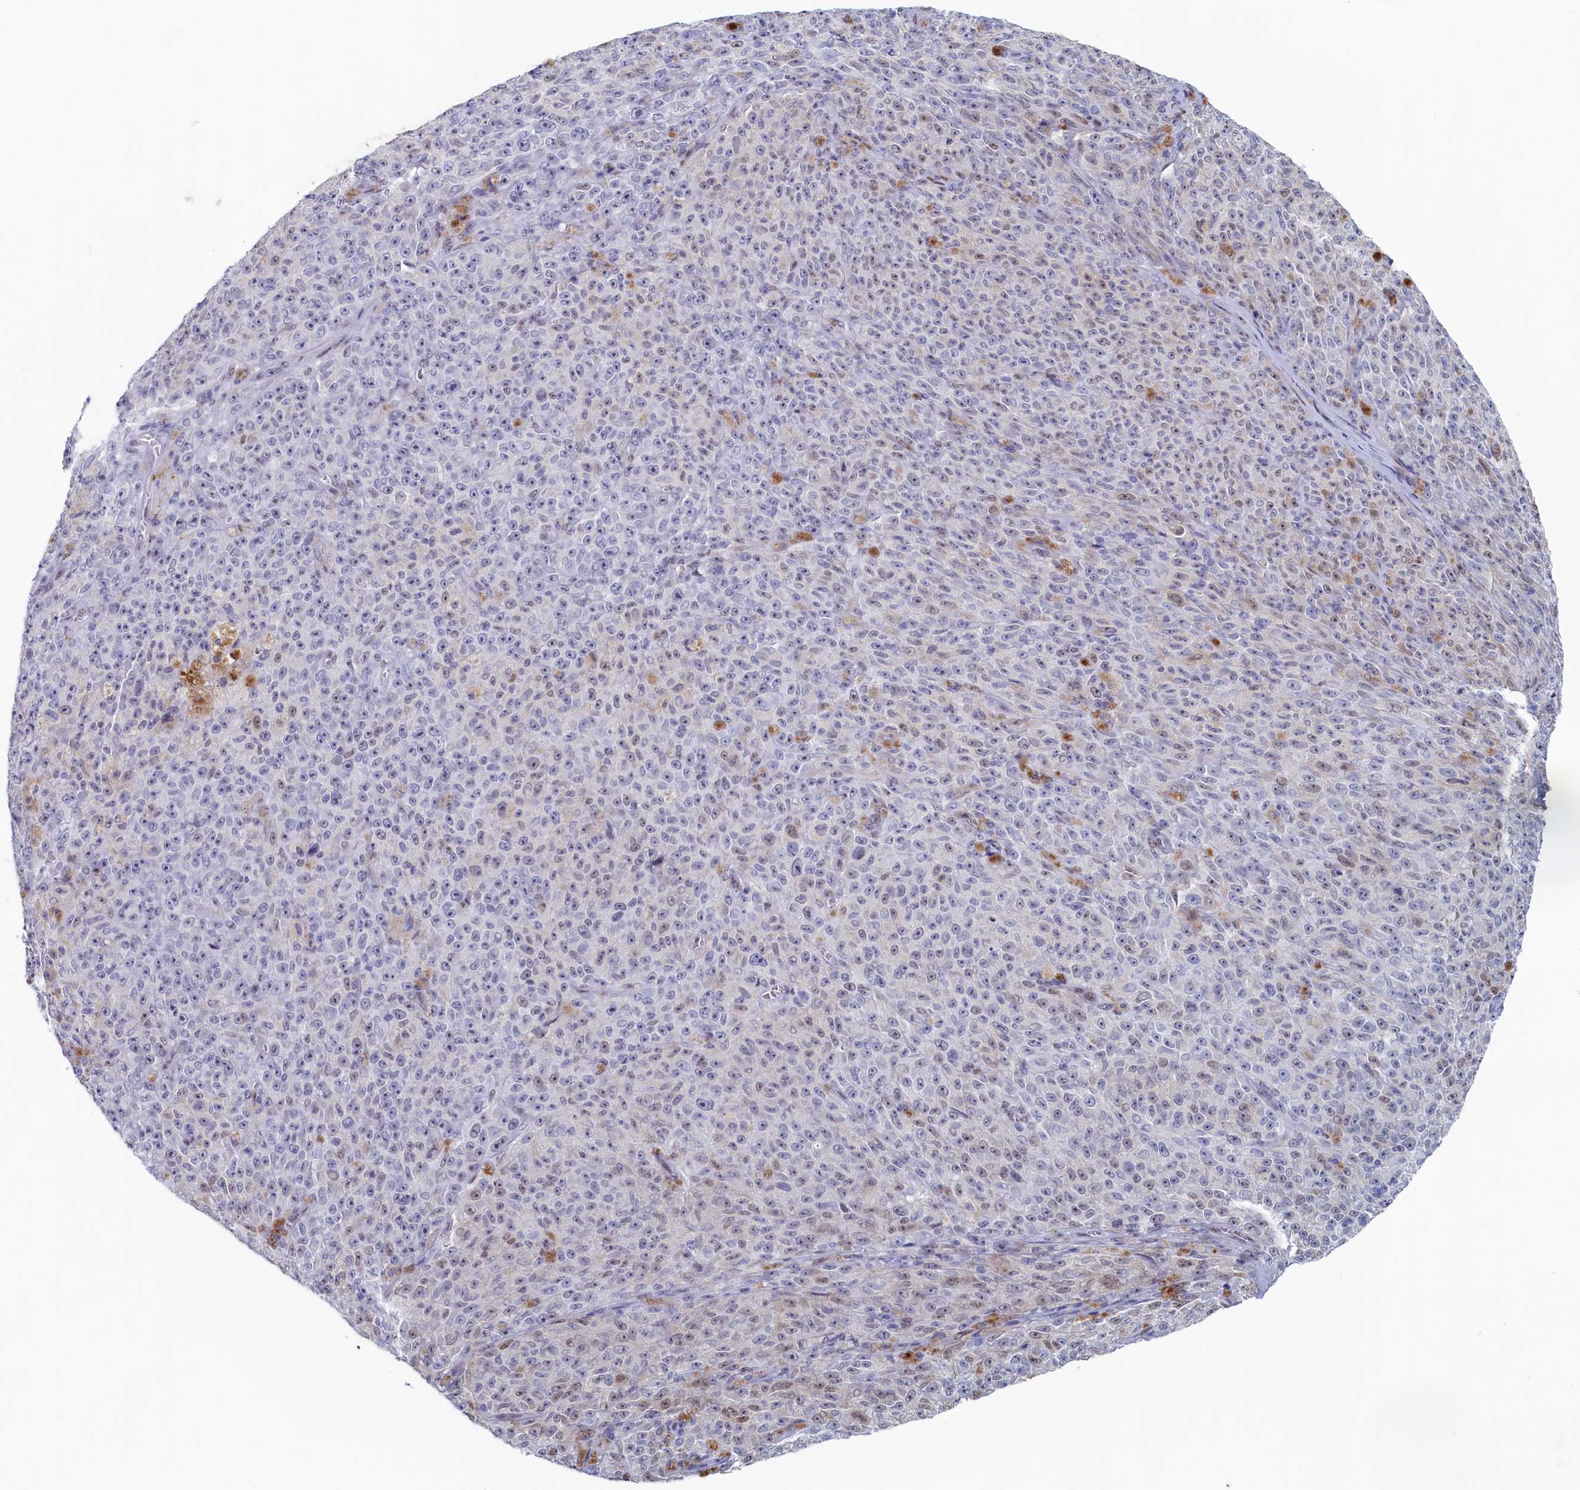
{"staining": {"intensity": "negative", "quantity": "none", "location": "none"}, "tissue": "melanoma", "cell_type": "Tumor cells", "image_type": "cancer", "snomed": [{"axis": "morphology", "description": "Malignant melanoma, NOS"}, {"axis": "topography", "description": "Skin"}], "caption": "The immunohistochemistry histopathology image has no significant positivity in tumor cells of melanoma tissue.", "gene": "WDR76", "patient": {"sex": "female", "age": 82}}